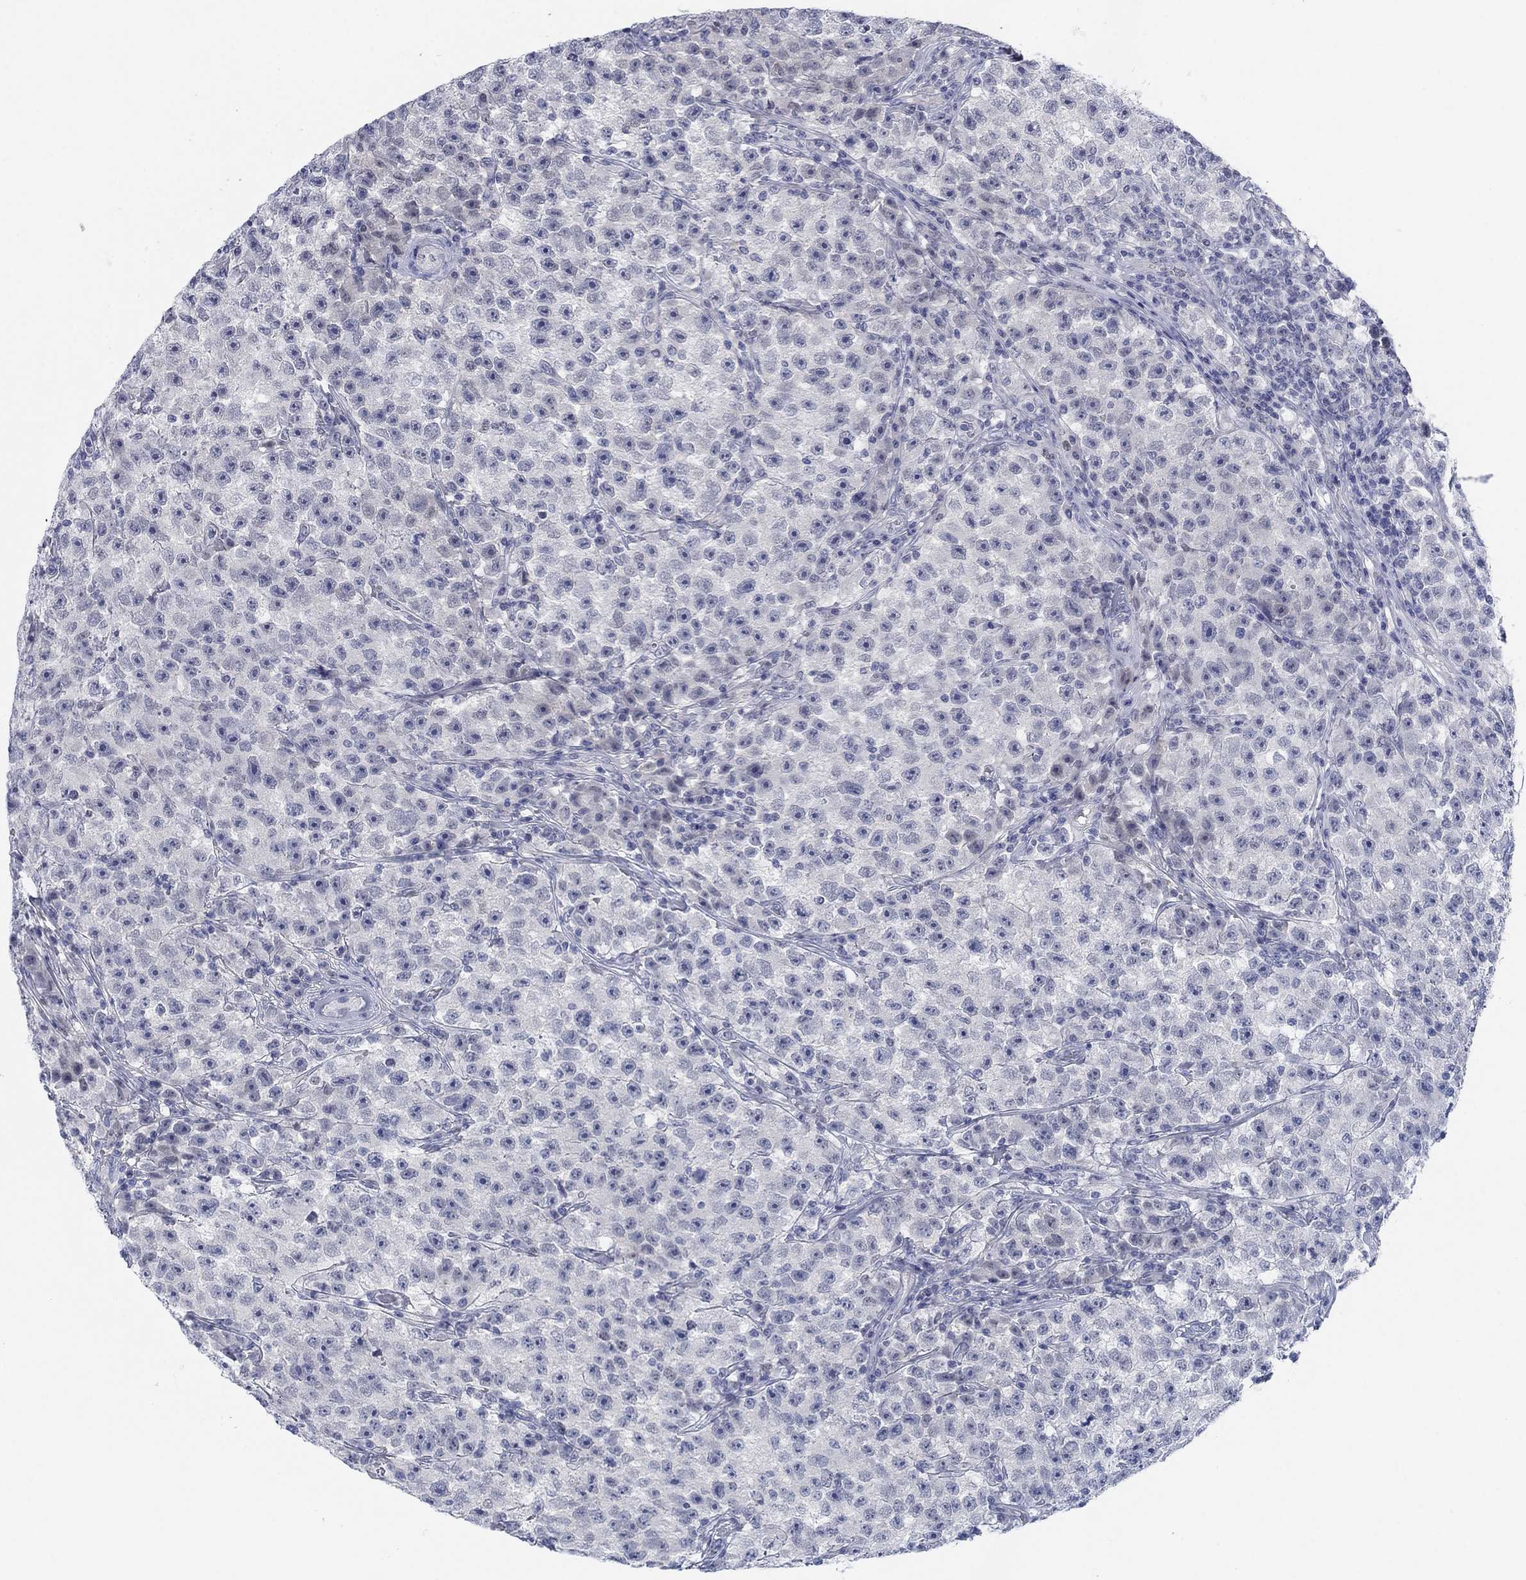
{"staining": {"intensity": "negative", "quantity": "none", "location": "none"}, "tissue": "testis cancer", "cell_type": "Tumor cells", "image_type": "cancer", "snomed": [{"axis": "morphology", "description": "Seminoma, NOS"}, {"axis": "topography", "description": "Testis"}], "caption": "Protein analysis of testis seminoma shows no significant positivity in tumor cells. (DAB (3,3'-diaminobenzidine) immunohistochemistry visualized using brightfield microscopy, high magnification).", "gene": "DNAL1", "patient": {"sex": "male", "age": 22}}